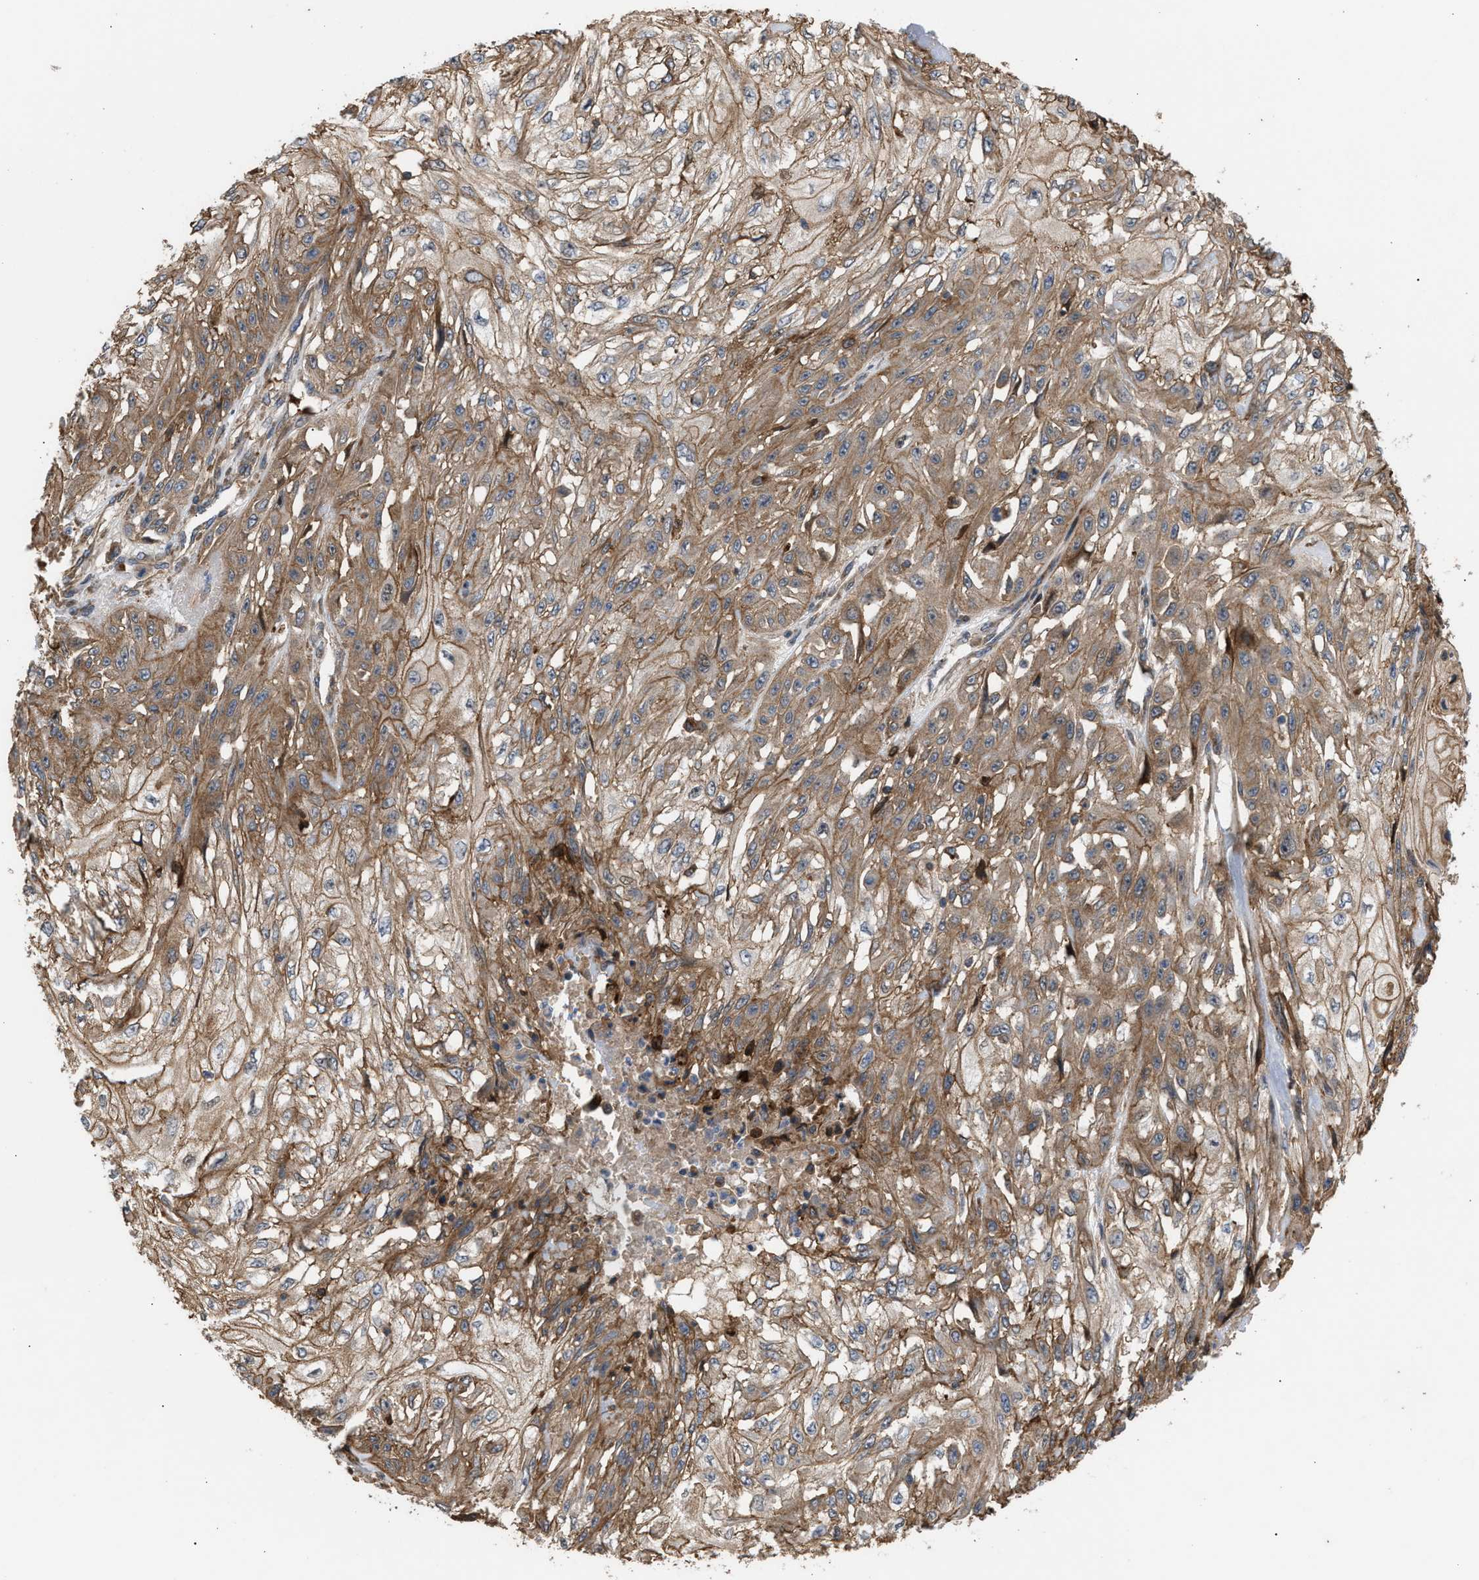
{"staining": {"intensity": "moderate", "quantity": ">75%", "location": "cytoplasmic/membranous"}, "tissue": "skin cancer", "cell_type": "Tumor cells", "image_type": "cancer", "snomed": [{"axis": "morphology", "description": "Squamous cell carcinoma, NOS"}, {"axis": "morphology", "description": "Squamous cell carcinoma, metastatic, NOS"}, {"axis": "topography", "description": "Skin"}, {"axis": "topography", "description": "Lymph node"}], "caption": "IHC histopathology image of neoplastic tissue: human metastatic squamous cell carcinoma (skin) stained using IHC exhibits medium levels of moderate protein expression localized specifically in the cytoplasmic/membranous of tumor cells, appearing as a cytoplasmic/membranous brown color.", "gene": "GCC1", "patient": {"sex": "male", "age": 75}}